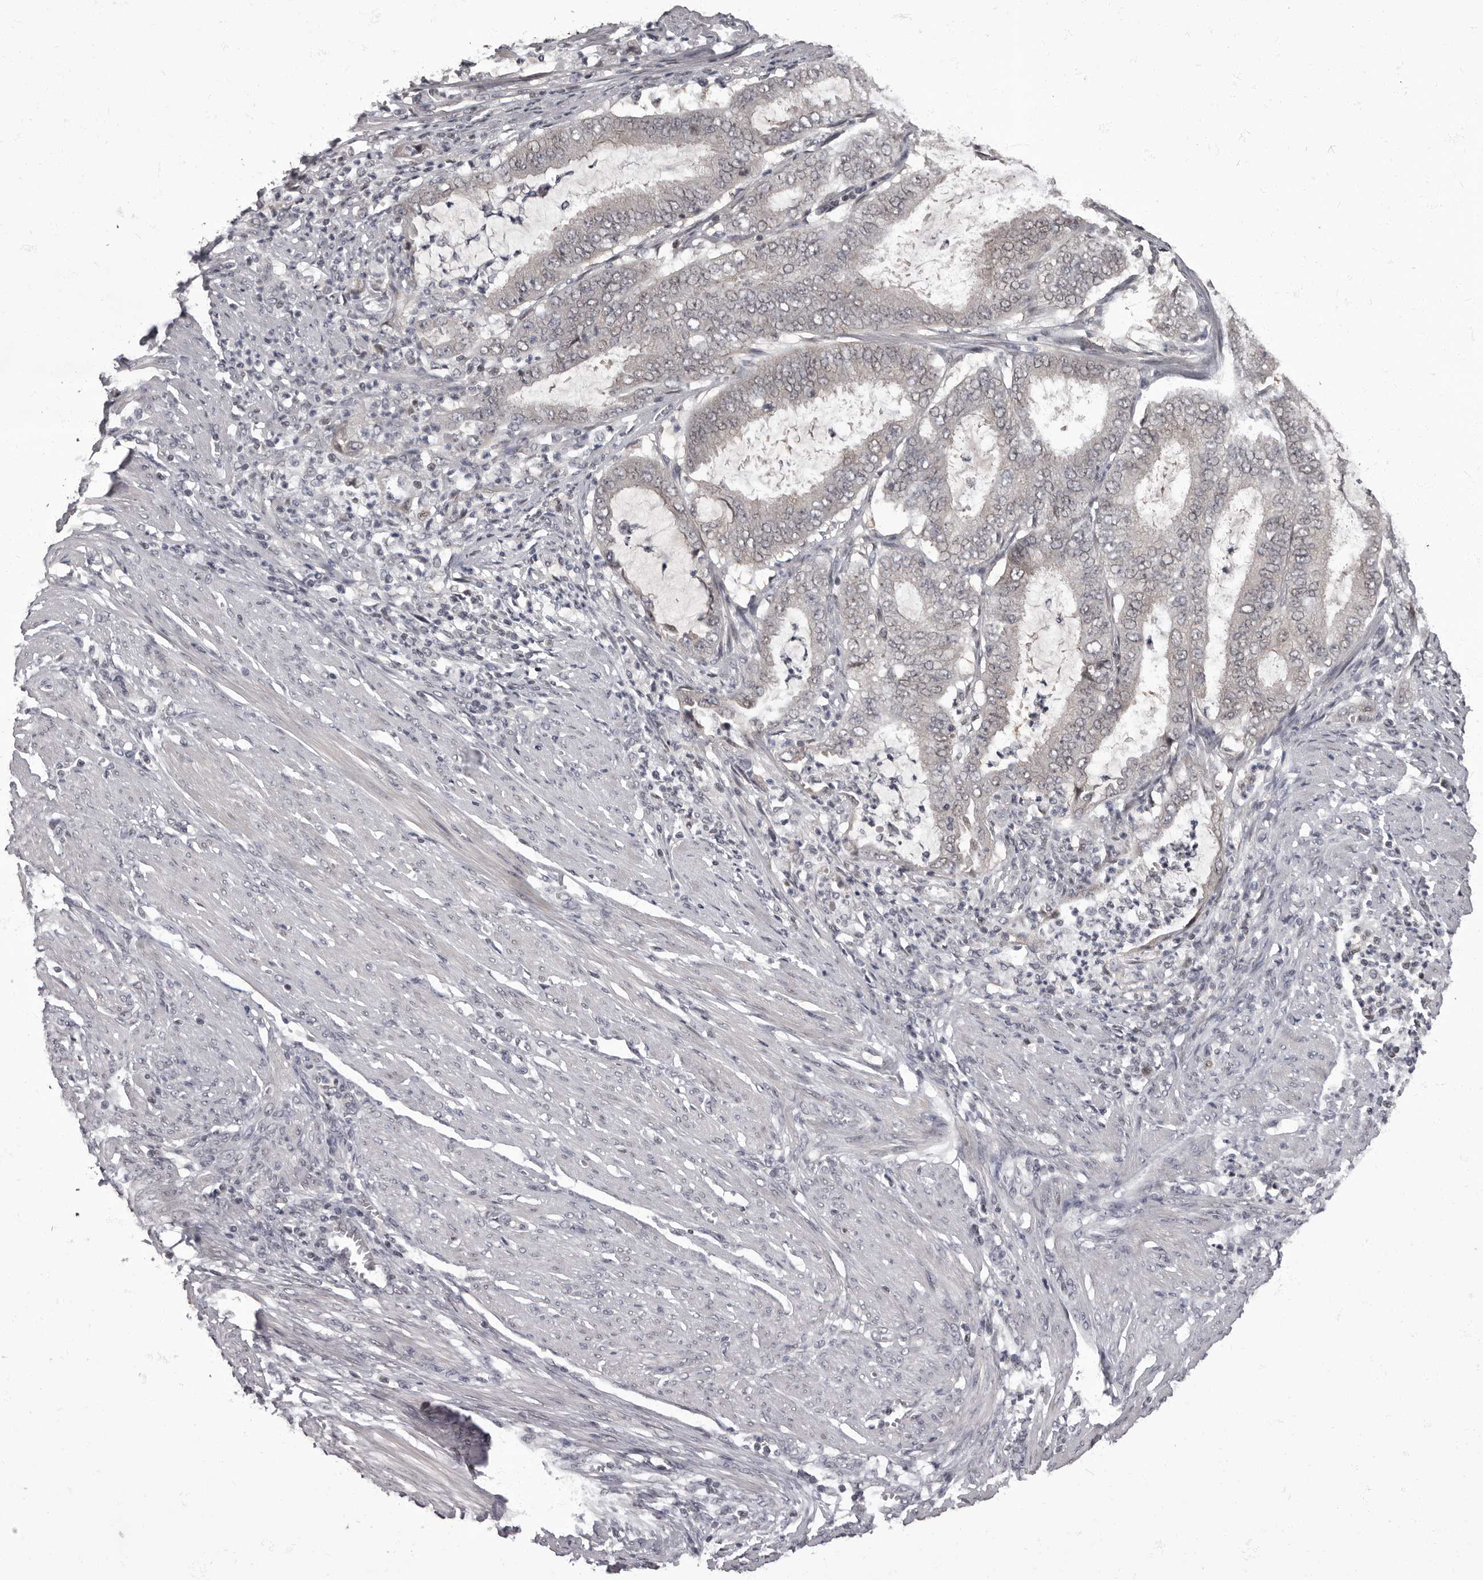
{"staining": {"intensity": "negative", "quantity": "none", "location": "none"}, "tissue": "endometrial cancer", "cell_type": "Tumor cells", "image_type": "cancer", "snomed": [{"axis": "morphology", "description": "Adenocarcinoma, NOS"}, {"axis": "topography", "description": "Endometrium"}], "caption": "A micrograph of human endometrial cancer is negative for staining in tumor cells.", "gene": "C1orf50", "patient": {"sex": "female", "age": 51}}